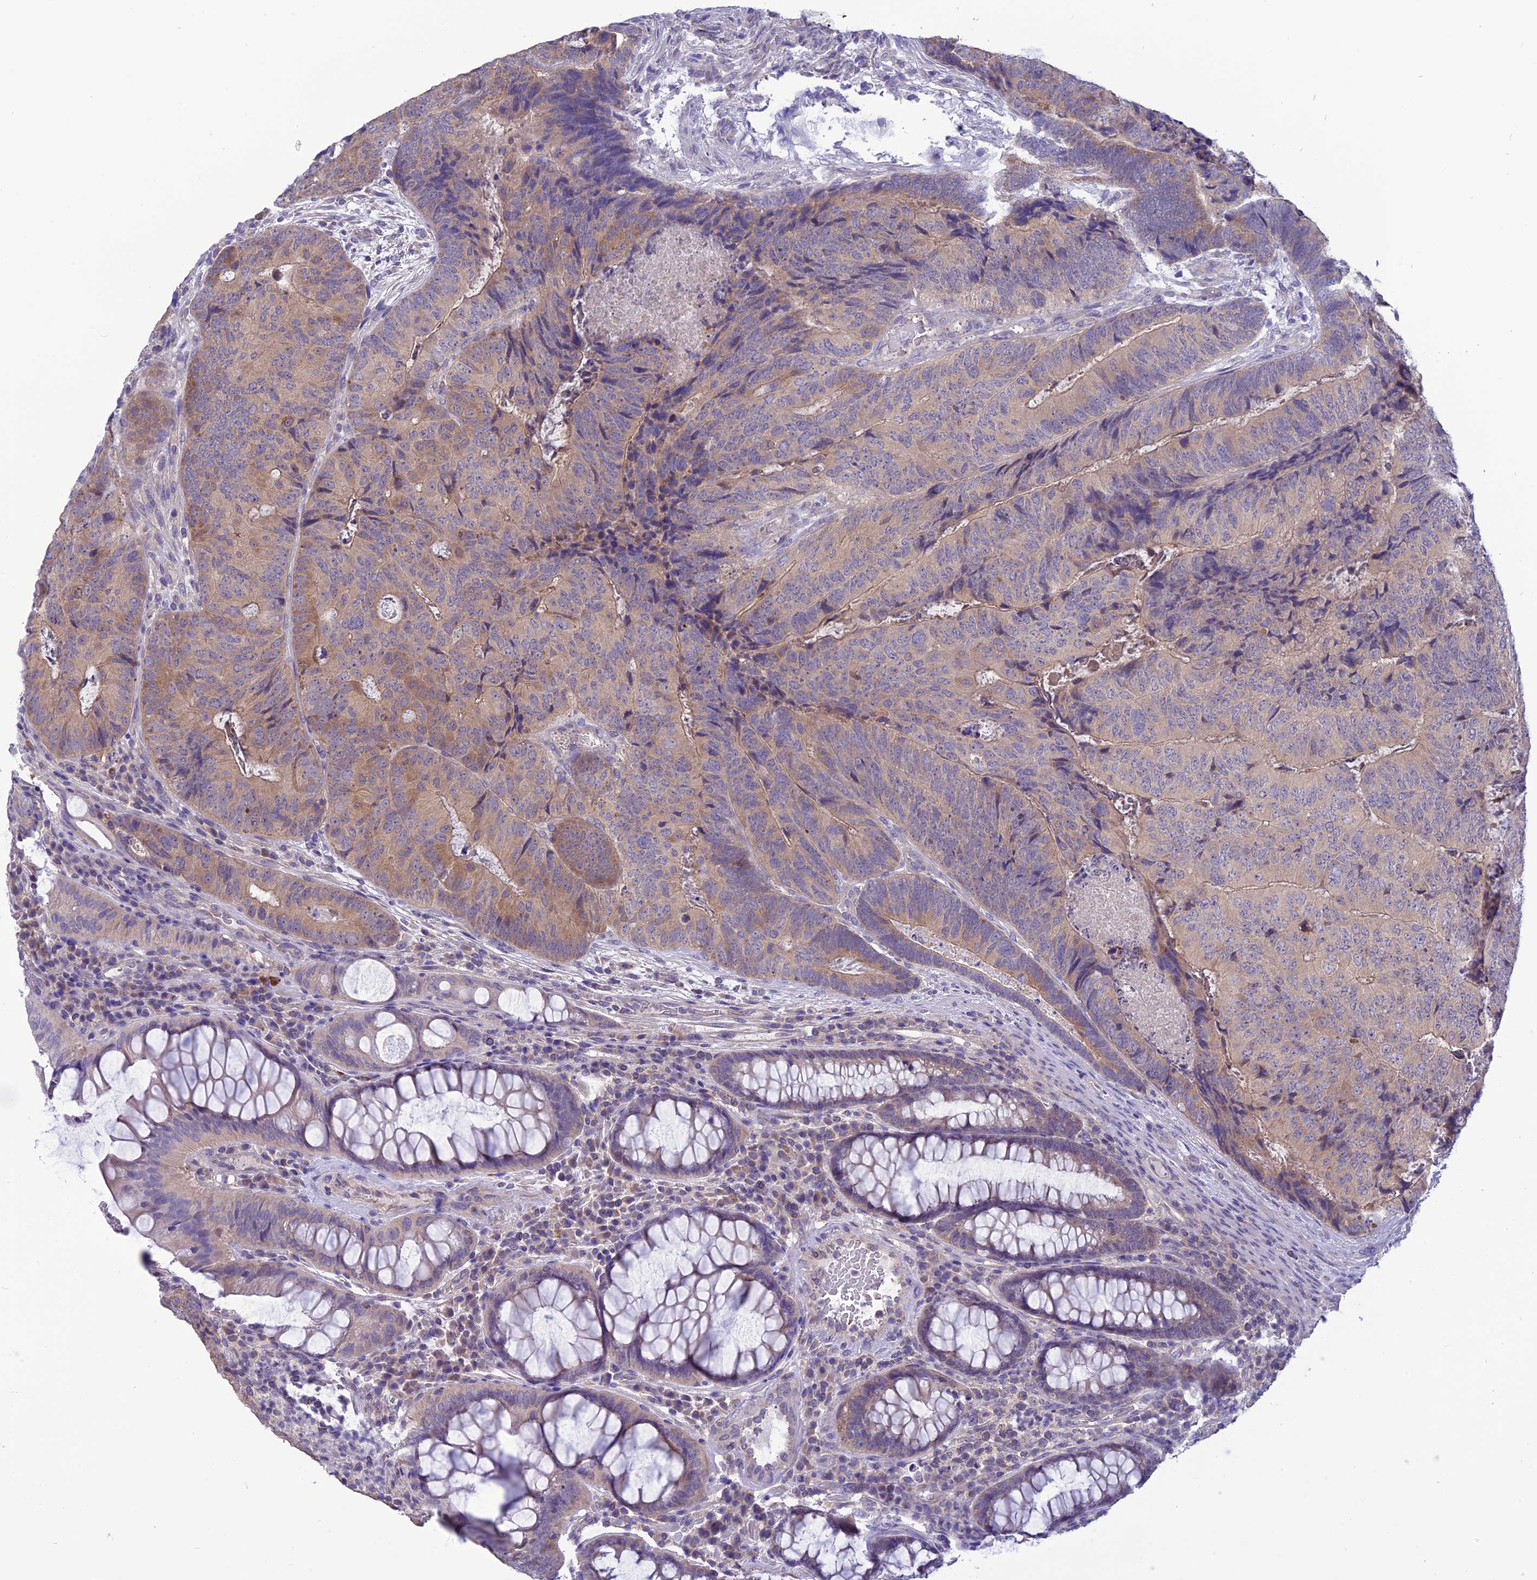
{"staining": {"intensity": "weak", "quantity": "25%-75%", "location": "cytoplasmic/membranous"}, "tissue": "colorectal cancer", "cell_type": "Tumor cells", "image_type": "cancer", "snomed": [{"axis": "morphology", "description": "Adenocarcinoma, NOS"}, {"axis": "topography", "description": "Colon"}], "caption": "There is low levels of weak cytoplasmic/membranous staining in tumor cells of colorectal cancer (adenocarcinoma), as demonstrated by immunohistochemical staining (brown color).", "gene": "PSMF1", "patient": {"sex": "female", "age": 67}}